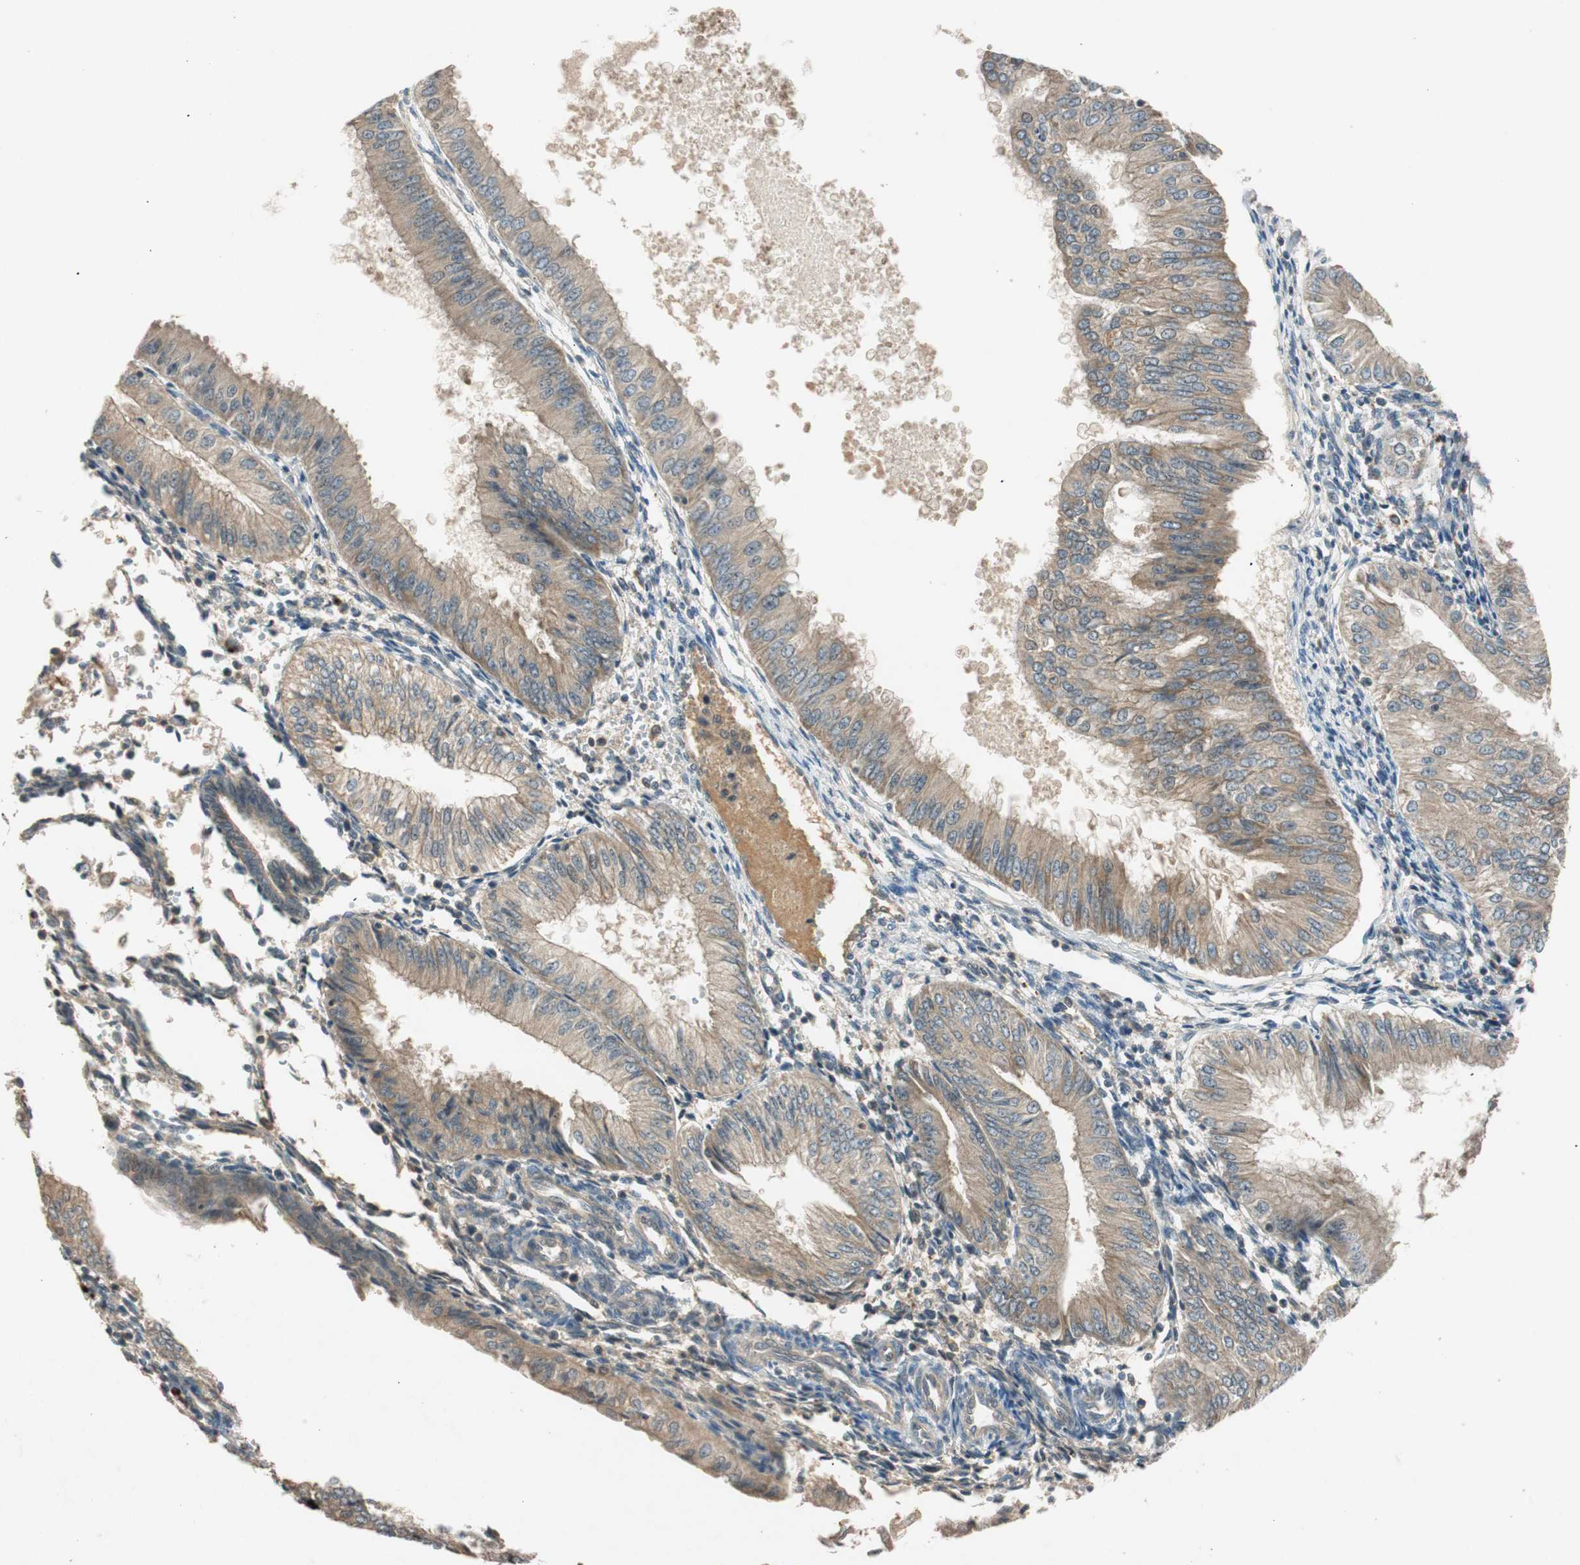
{"staining": {"intensity": "weak", "quantity": ">75%", "location": "cytoplasmic/membranous"}, "tissue": "endometrial cancer", "cell_type": "Tumor cells", "image_type": "cancer", "snomed": [{"axis": "morphology", "description": "Adenocarcinoma, NOS"}, {"axis": "topography", "description": "Endometrium"}], "caption": "Endometrial cancer stained for a protein displays weak cytoplasmic/membranous positivity in tumor cells.", "gene": "GLB1", "patient": {"sex": "female", "age": 53}}